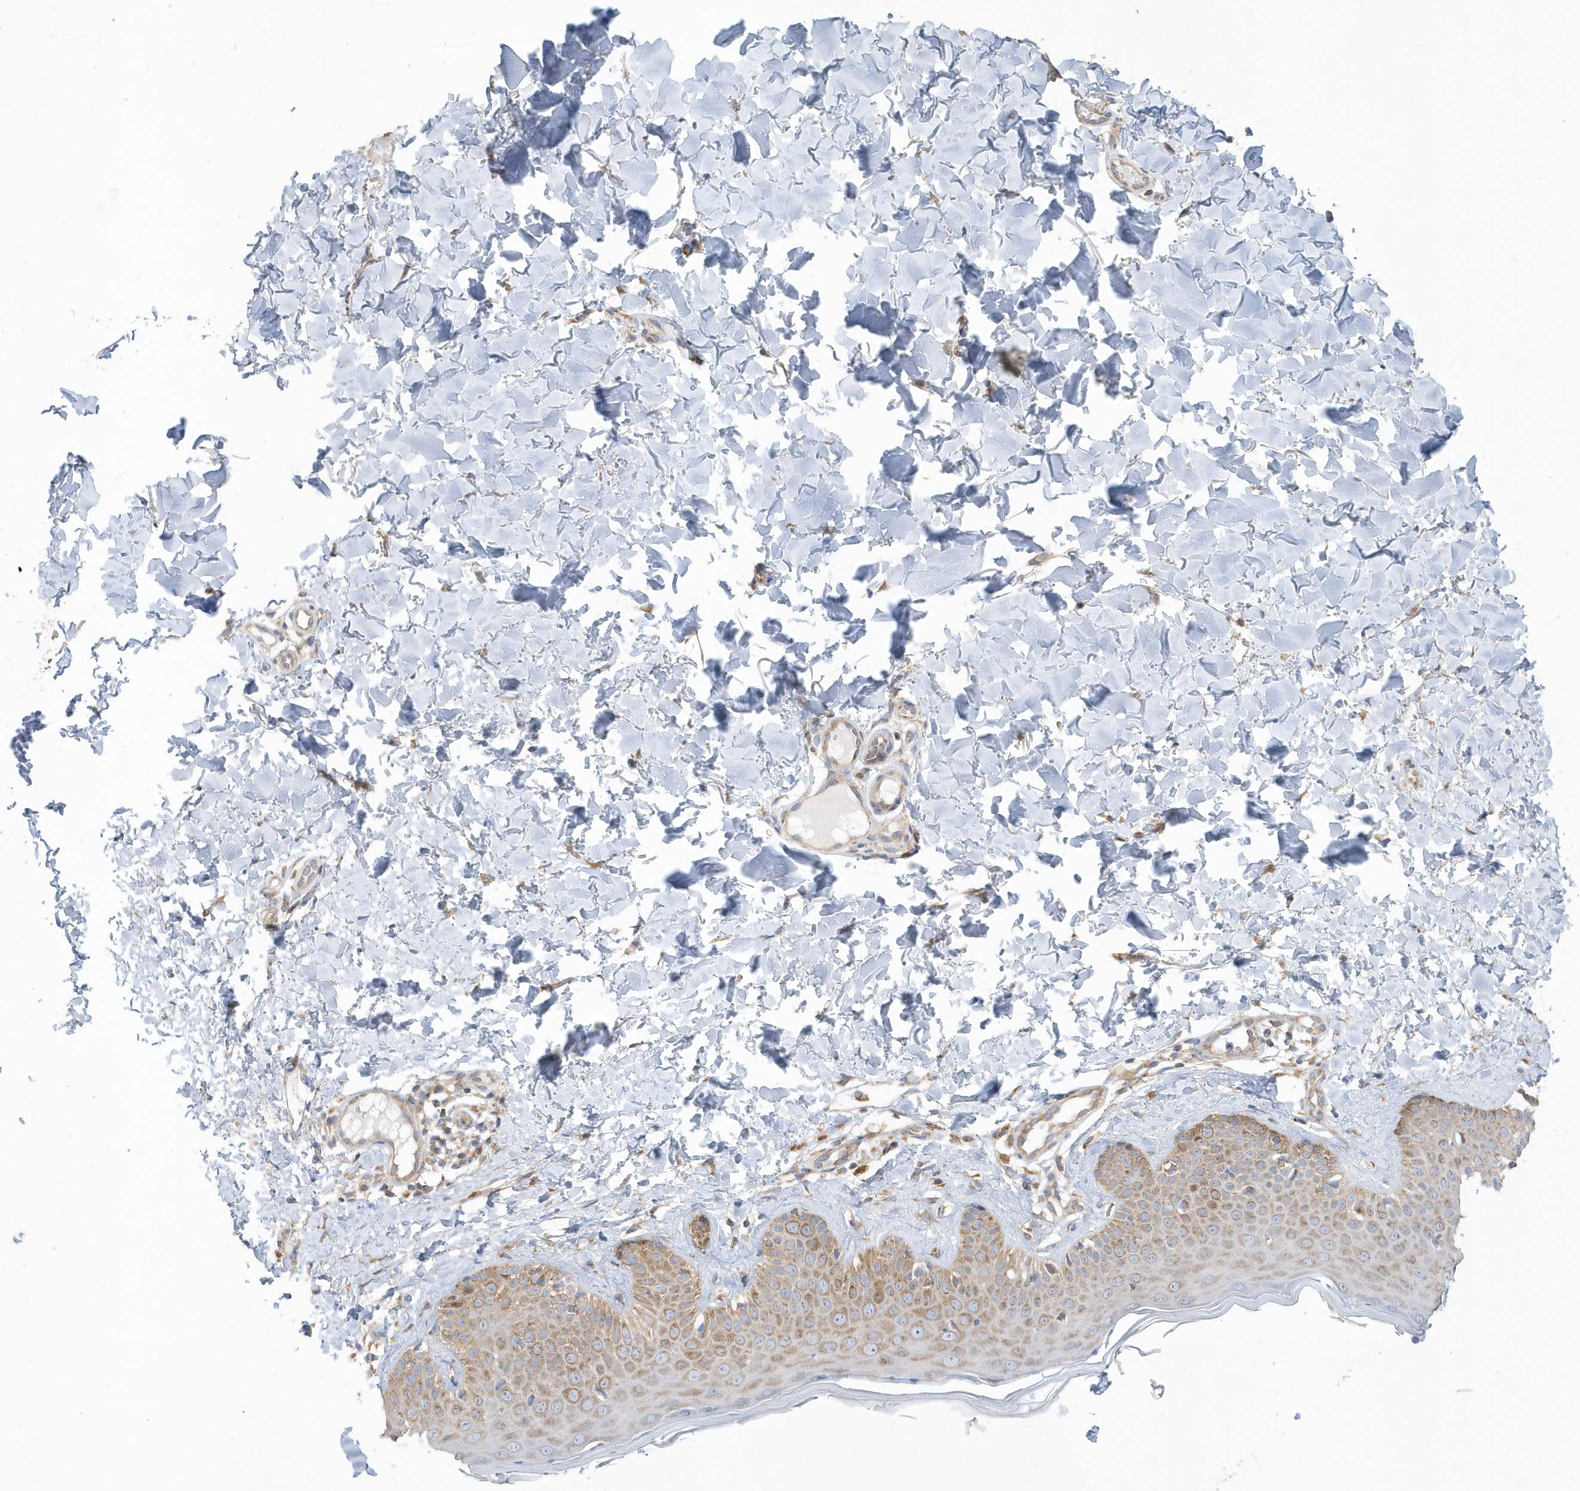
{"staining": {"intensity": "moderate", "quantity": "25%-75%", "location": "cytoplasmic/membranous"}, "tissue": "skin", "cell_type": "Fibroblasts", "image_type": "normal", "snomed": [{"axis": "morphology", "description": "Normal tissue, NOS"}, {"axis": "topography", "description": "Skin"}], "caption": "Immunohistochemical staining of unremarkable human skin demonstrates moderate cytoplasmic/membranous protein positivity in about 25%-75% of fibroblasts. The staining was performed using DAB to visualize the protein expression in brown, while the nuclei were stained in blue with hematoxylin (Magnification: 20x).", "gene": "SPATA5", "patient": {"sex": "male", "age": 52}}